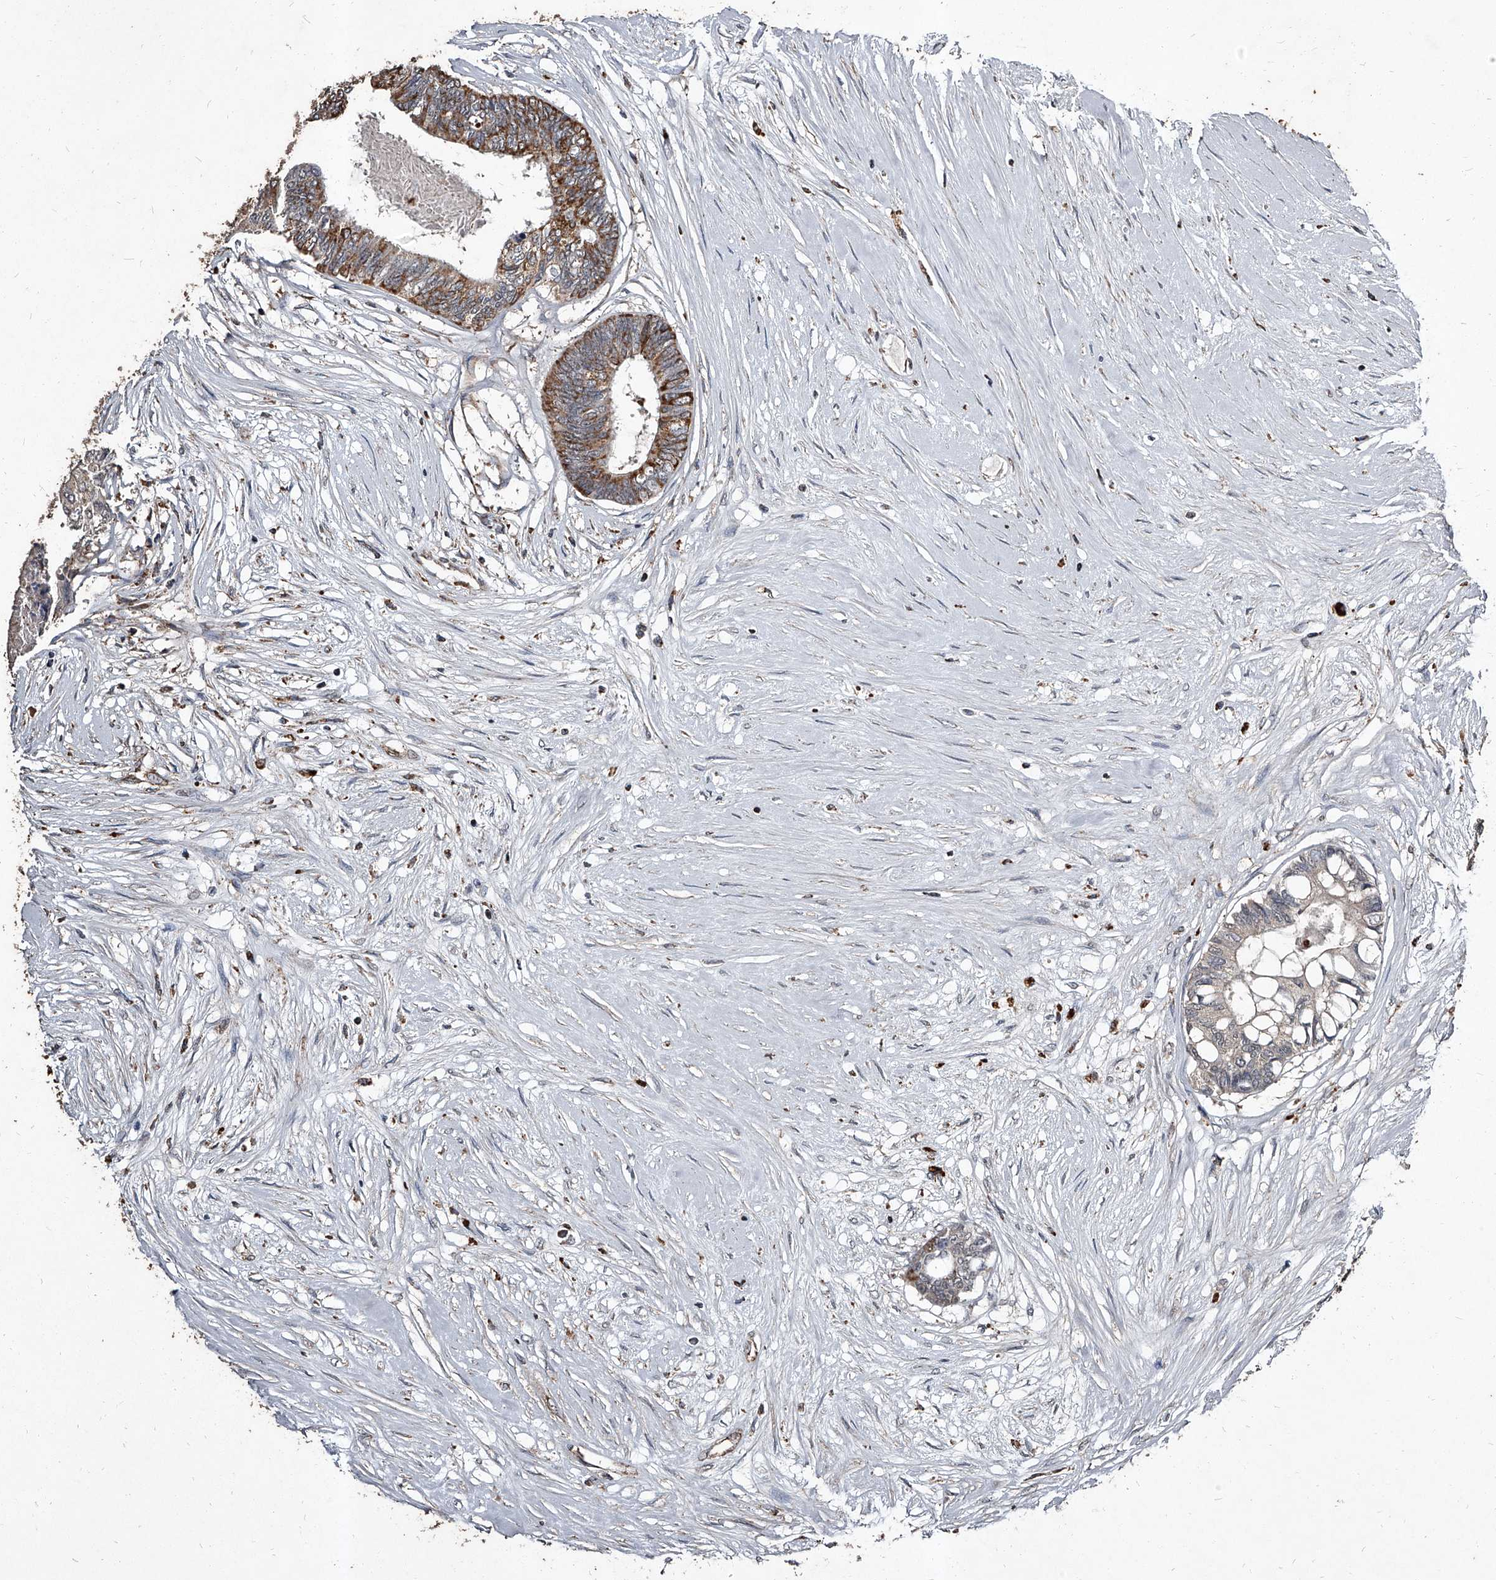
{"staining": {"intensity": "moderate", "quantity": ">75%", "location": "cytoplasmic/membranous"}, "tissue": "colorectal cancer", "cell_type": "Tumor cells", "image_type": "cancer", "snomed": [{"axis": "morphology", "description": "Adenocarcinoma, NOS"}, {"axis": "topography", "description": "Rectum"}], "caption": "Immunohistochemistry of adenocarcinoma (colorectal) exhibits medium levels of moderate cytoplasmic/membranous positivity in about >75% of tumor cells.", "gene": "GPR183", "patient": {"sex": "male", "age": 63}}